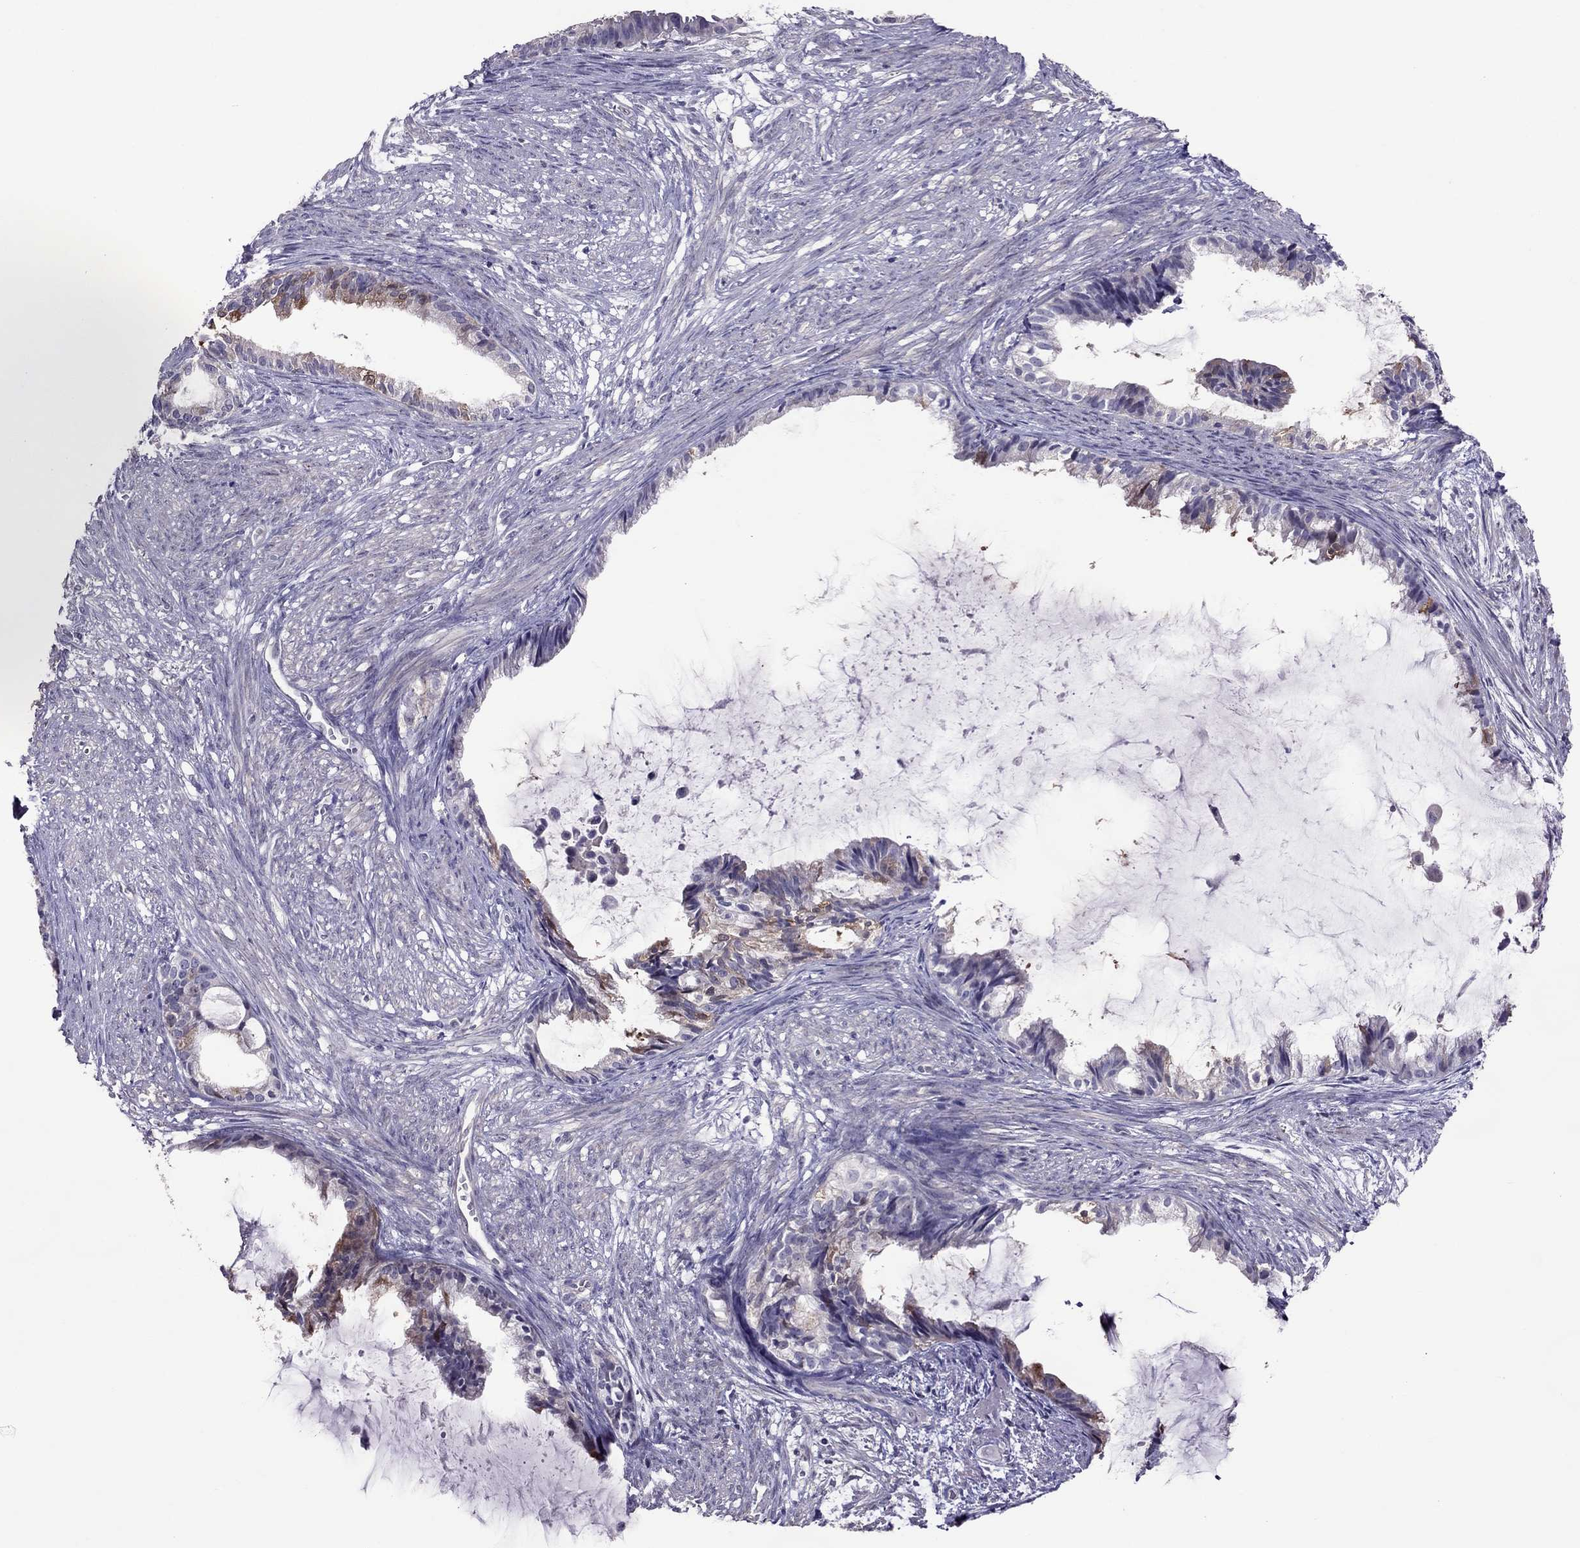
{"staining": {"intensity": "moderate", "quantity": "<25%", "location": "cytoplasmic/membranous"}, "tissue": "endometrial cancer", "cell_type": "Tumor cells", "image_type": "cancer", "snomed": [{"axis": "morphology", "description": "Adenocarcinoma, NOS"}, {"axis": "topography", "description": "Endometrium"}], "caption": "IHC histopathology image of neoplastic tissue: human endometrial cancer stained using immunohistochemistry demonstrates low levels of moderate protein expression localized specifically in the cytoplasmic/membranous of tumor cells, appearing as a cytoplasmic/membranous brown color.", "gene": "LRRC46", "patient": {"sex": "female", "age": 86}}